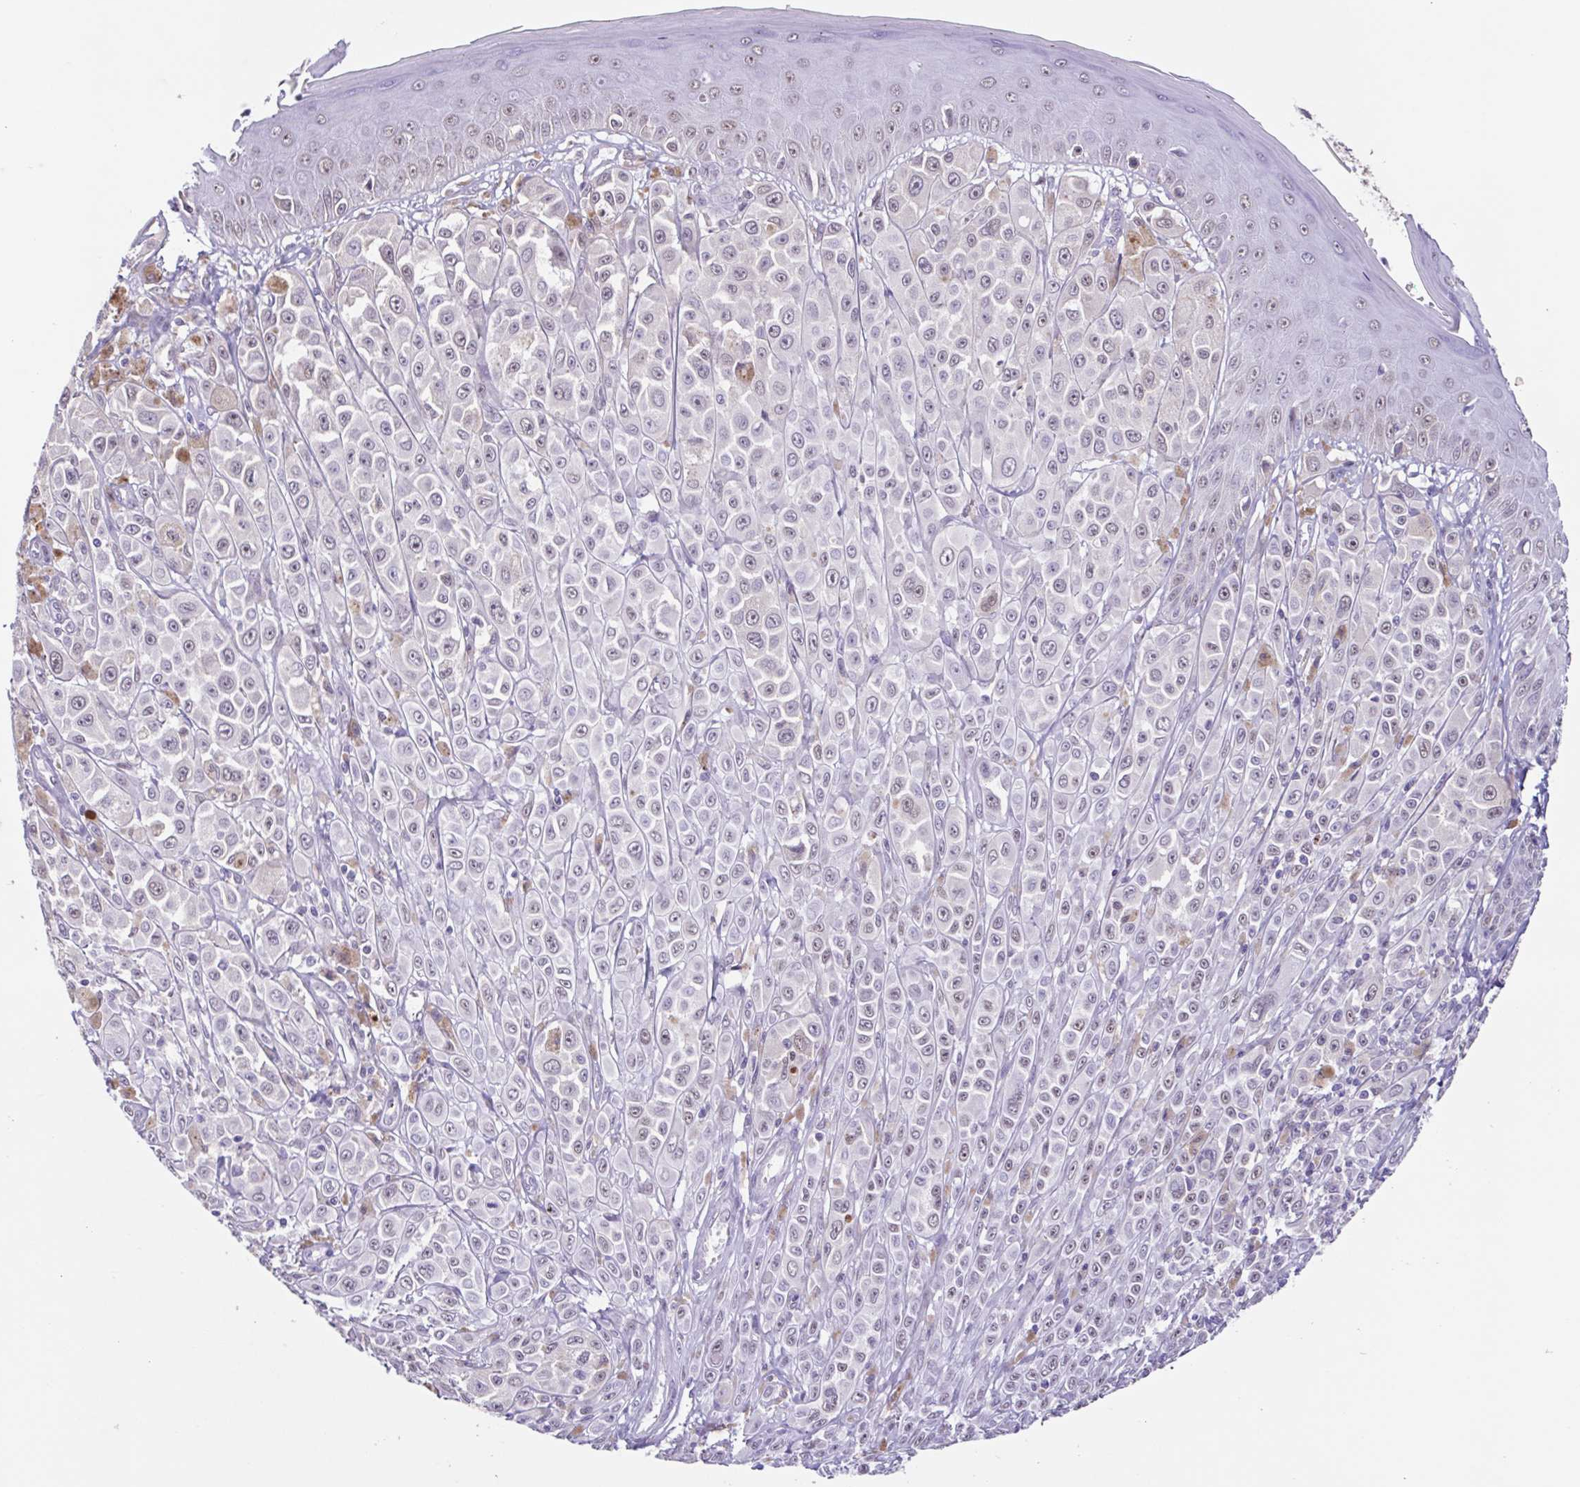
{"staining": {"intensity": "weak", "quantity": "<25%", "location": "cytoplasmic/membranous"}, "tissue": "melanoma", "cell_type": "Tumor cells", "image_type": "cancer", "snomed": [{"axis": "morphology", "description": "Malignant melanoma, NOS"}, {"axis": "topography", "description": "Skin"}], "caption": "This micrograph is of melanoma stained with immunohistochemistry (IHC) to label a protein in brown with the nuclei are counter-stained blue. There is no expression in tumor cells.", "gene": "ACTRT3", "patient": {"sex": "male", "age": 67}}